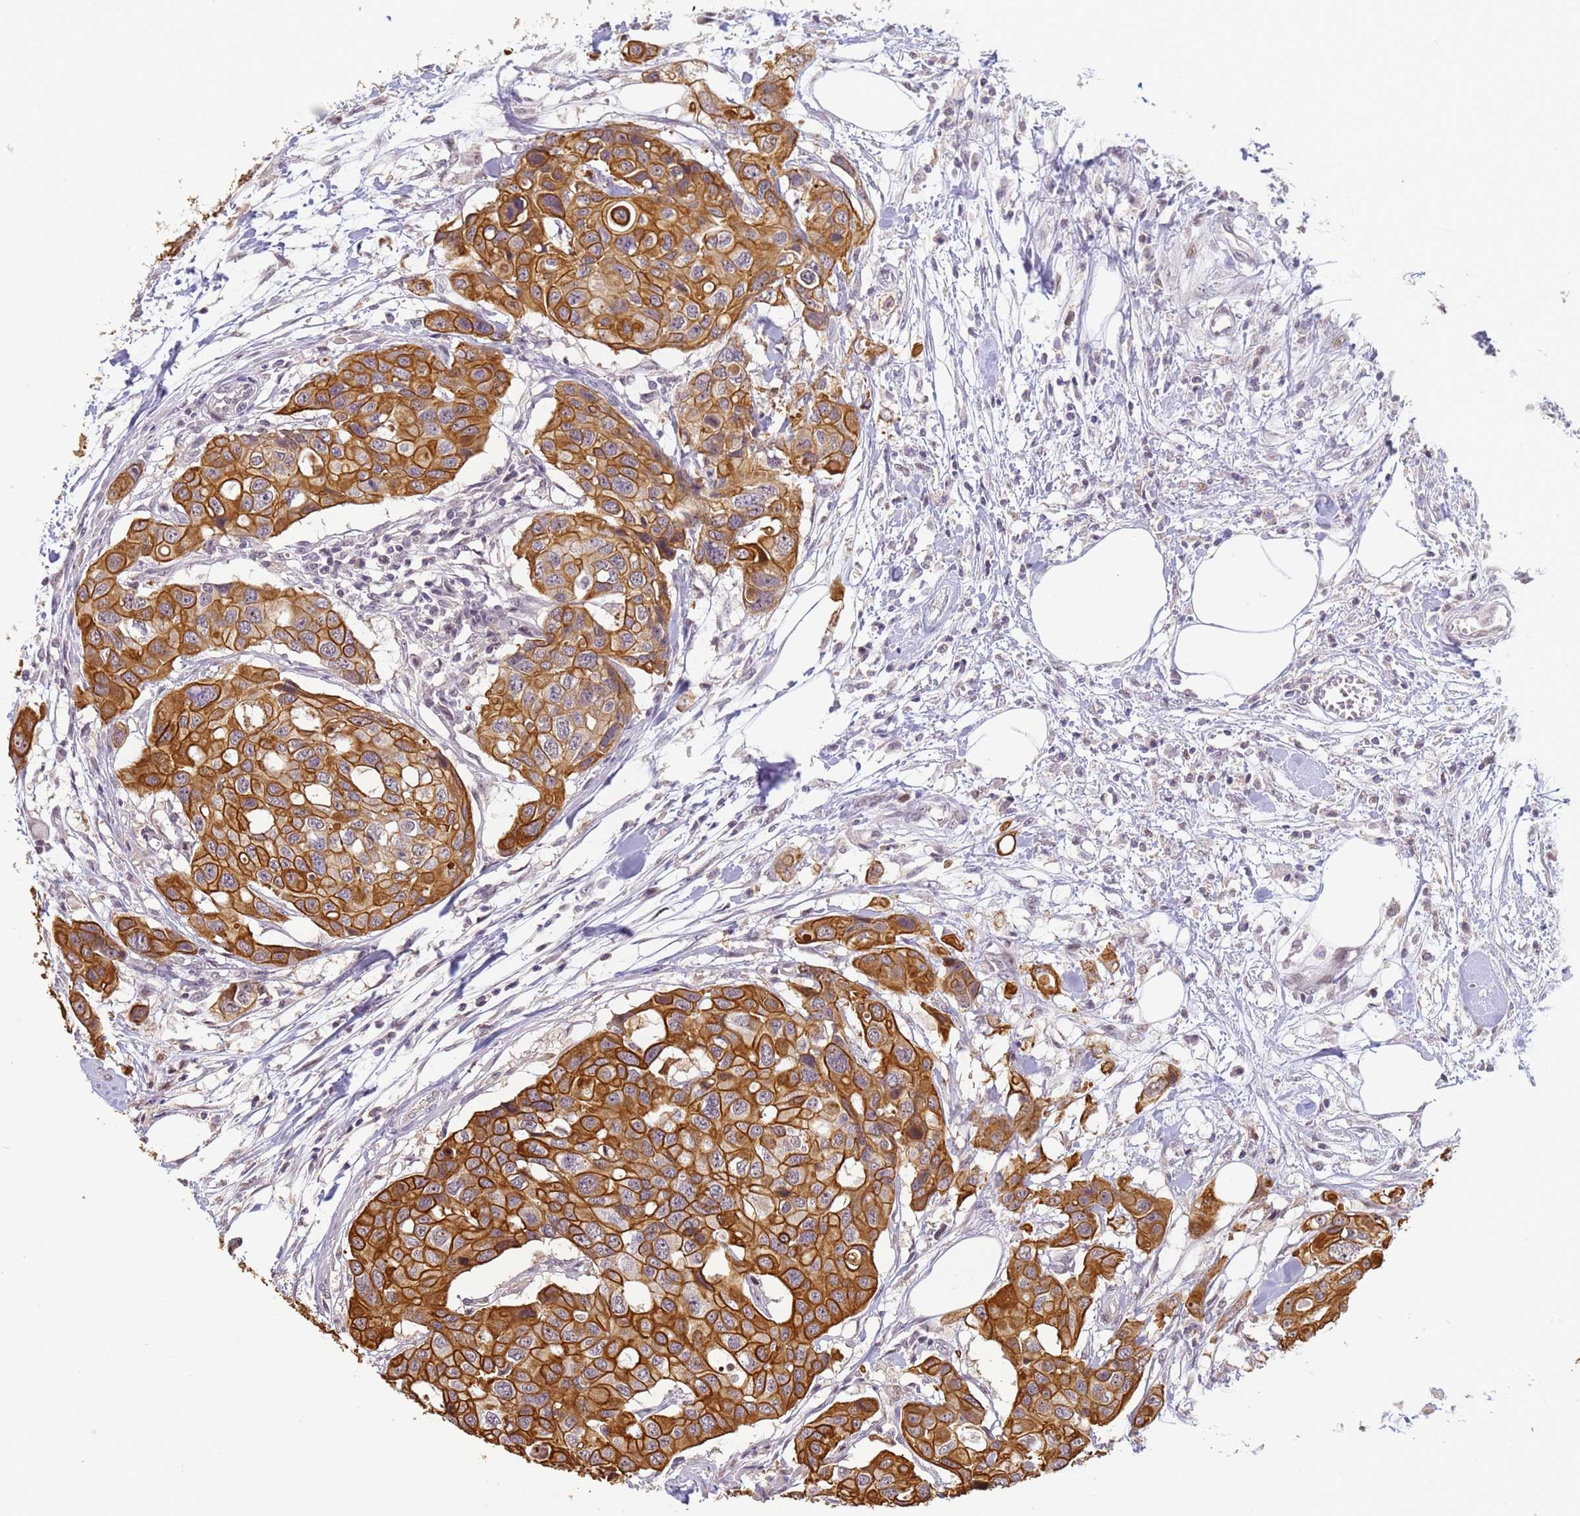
{"staining": {"intensity": "strong", "quantity": ">75%", "location": "cytoplasmic/membranous"}, "tissue": "colorectal cancer", "cell_type": "Tumor cells", "image_type": "cancer", "snomed": [{"axis": "morphology", "description": "Adenocarcinoma, NOS"}, {"axis": "topography", "description": "Colon"}], "caption": "Protein staining by immunohistochemistry displays strong cytoplasmic/membranous staining in about >75% of tumor cells in adenocarcinoma (colorectal). (Stains: DAB in brown, nuclei in blue, Microscopy: brightfield microscopy at high magnification).", "gene": "VWA3A", "patient": {"sex": "male", "age": 77}}